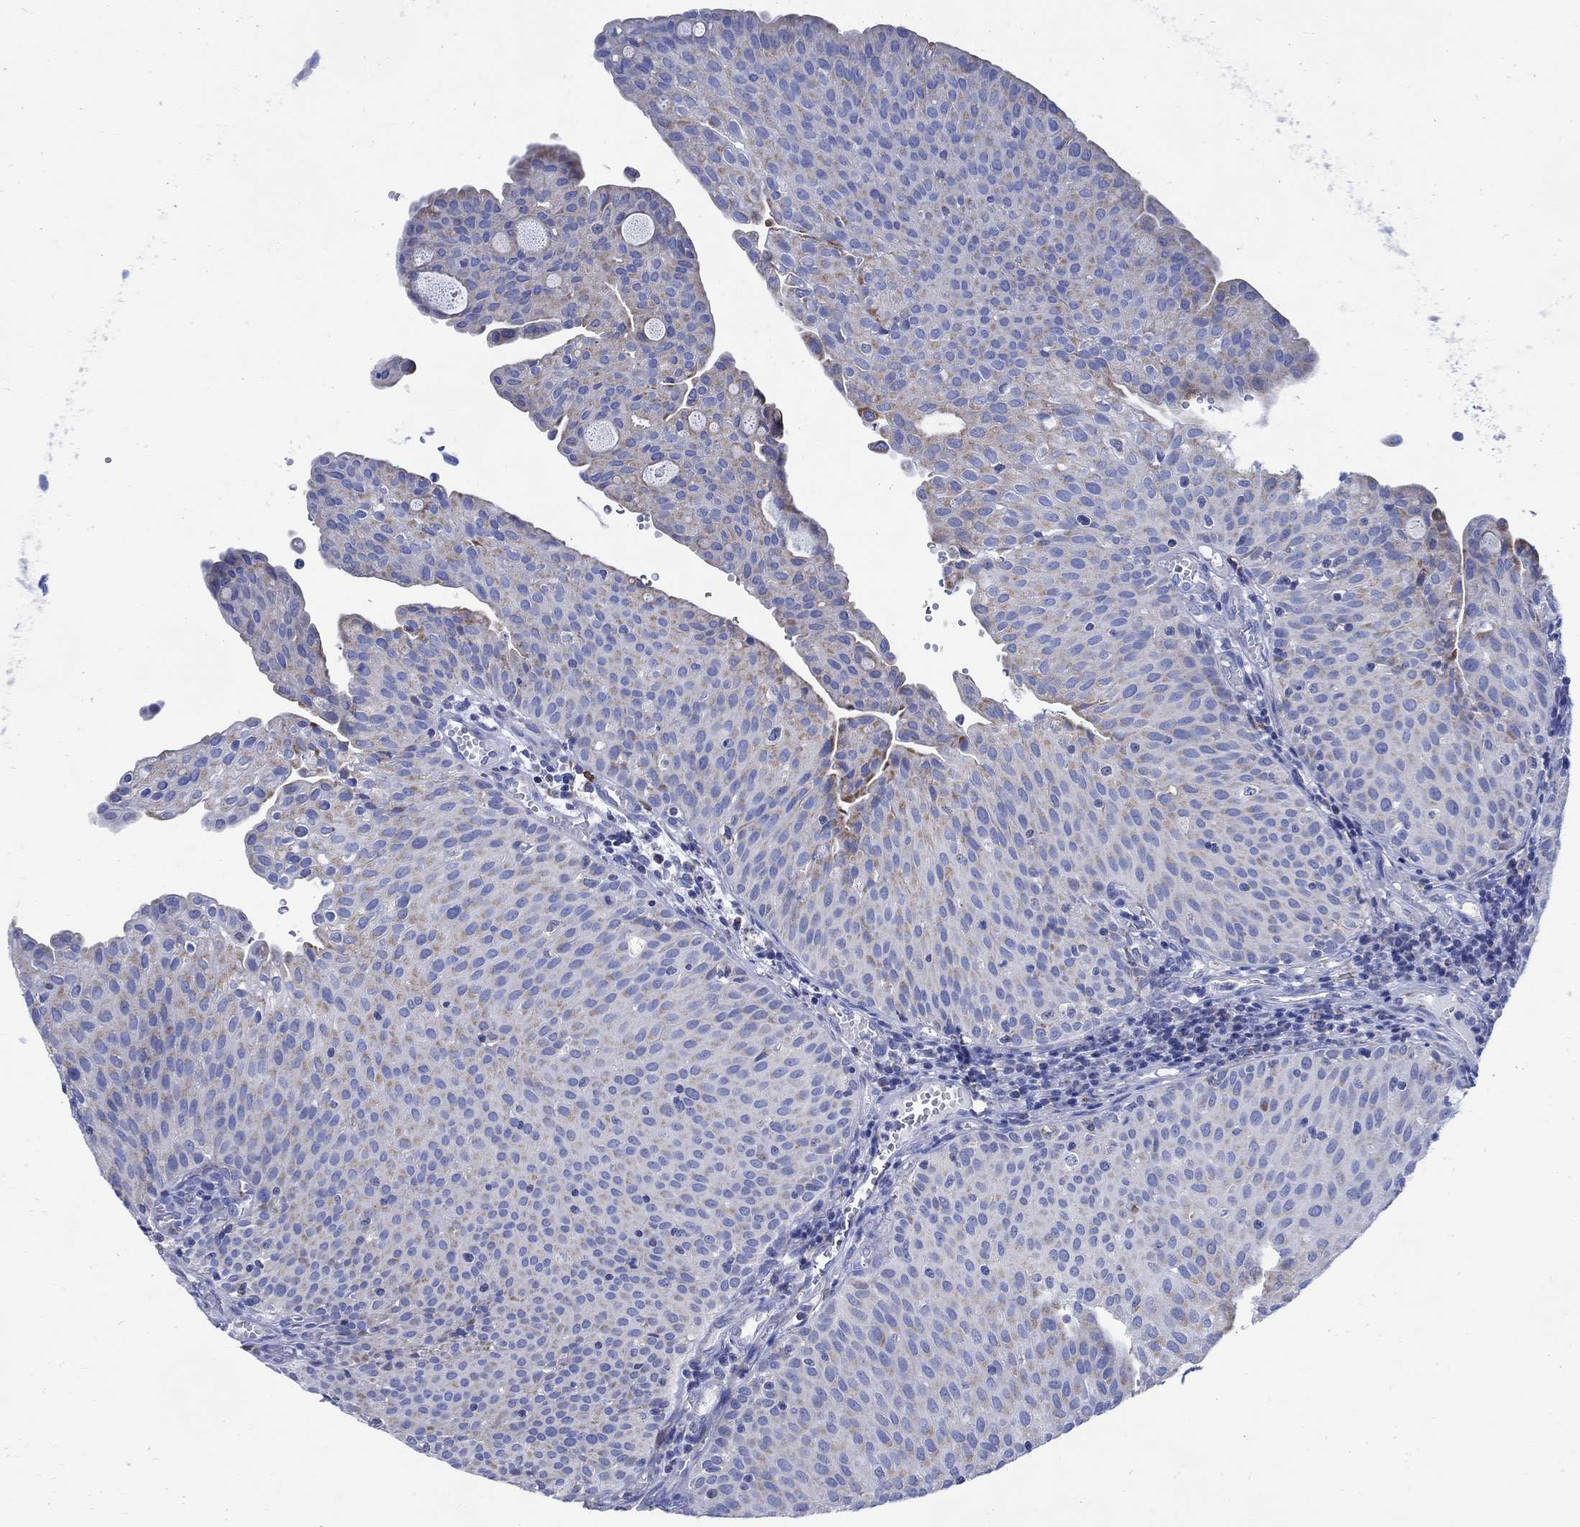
{"staining": {"intensity": "weak", "quantity": "25%-75%", "location": "cytoplasmic/membranous"}, "tissue": "urothelial cancer", "cell_type": "Tumor cells", "image_type": "cancer", "snomed": [{"axis": "morphology", "description": "Urothelial carcinoma, Low grade"}, {"axis": "topography", "description": "Urinary bladder"}], "caption": "Urothelial cancer stained for a protein (brown) exhibits weak cytoplasmic/membranous positive positivity in about 25%-75% of tumor cells.", "gene": "CPLX2", "patient": {"sex": "male", "age": 54}}